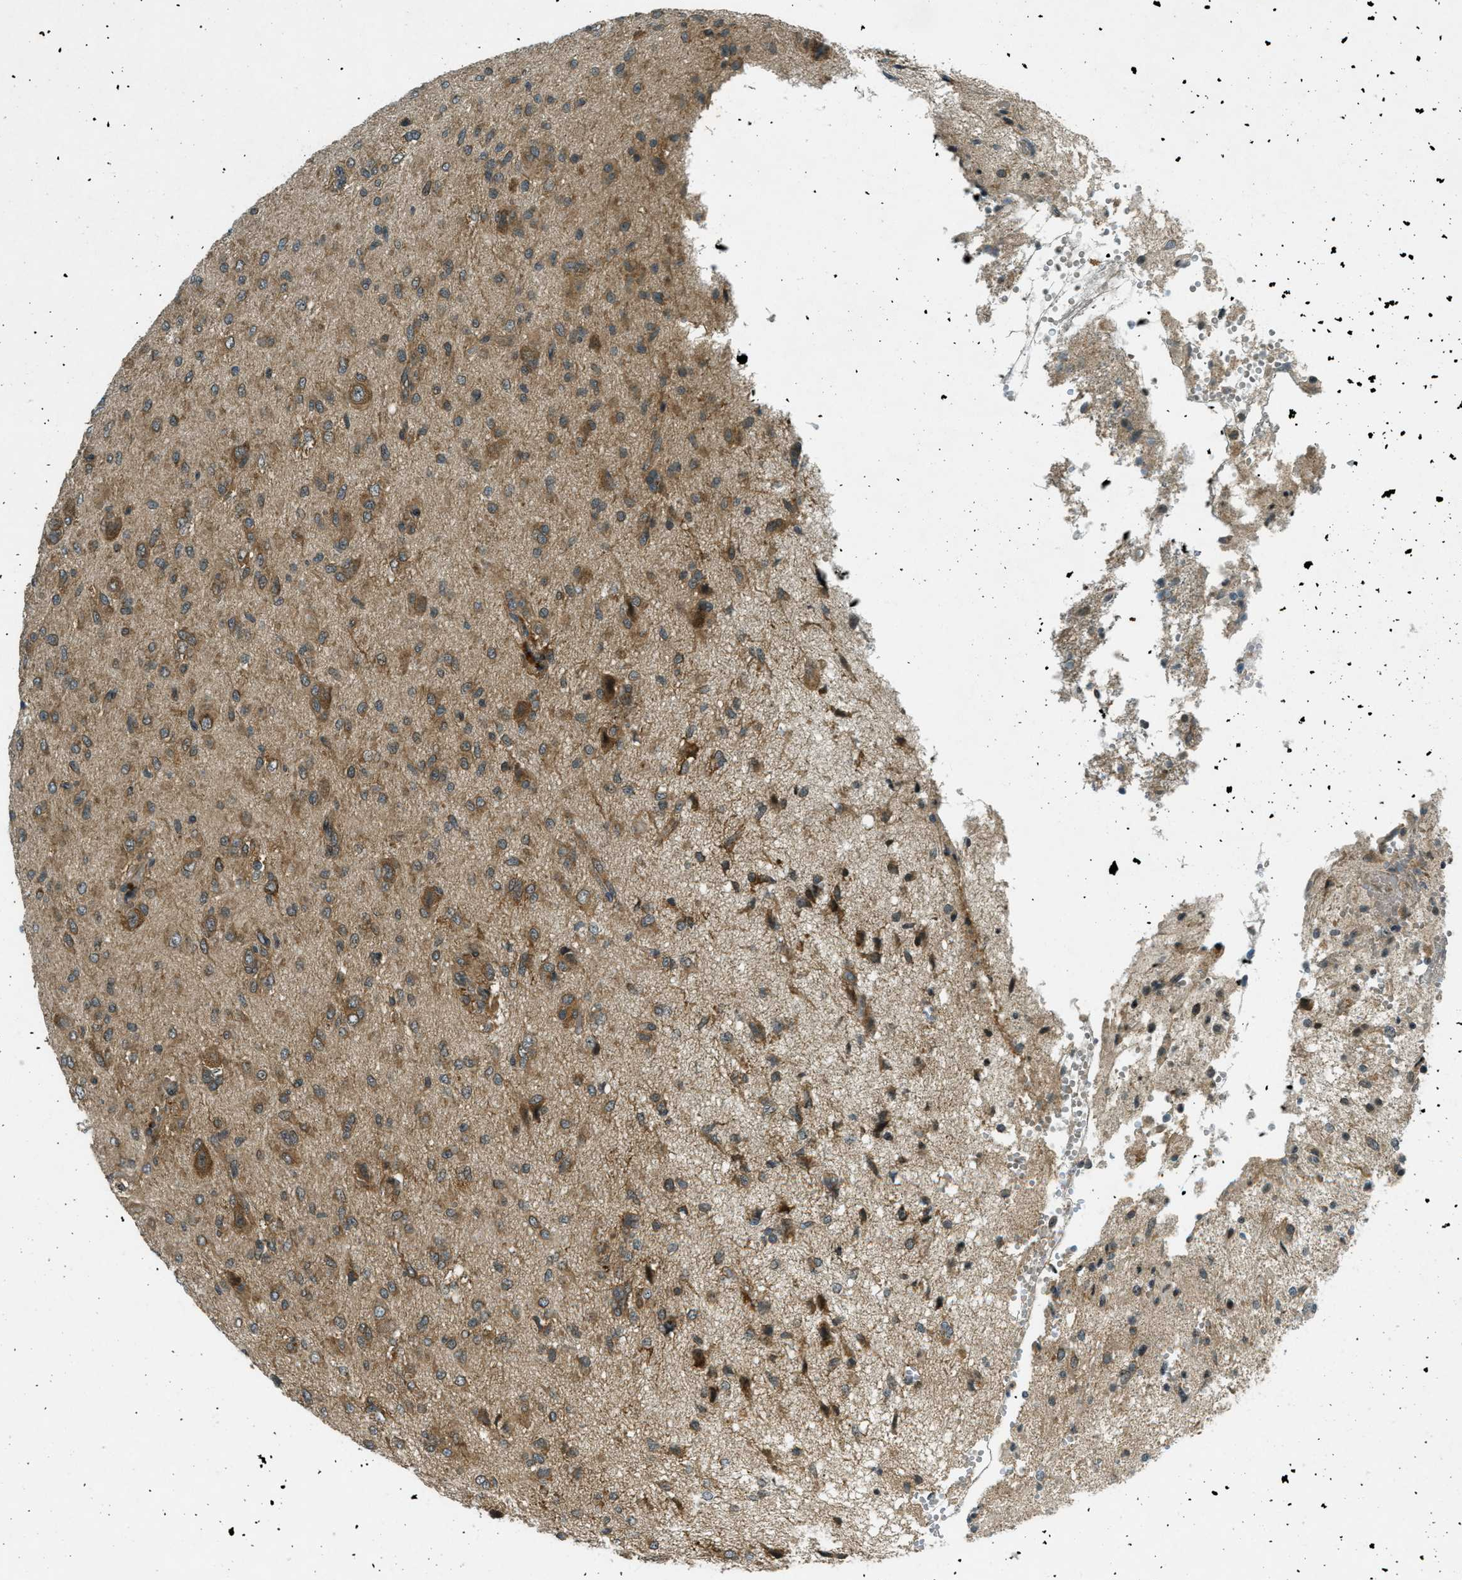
{"staining": {"intensity": "moderate", "quantity": ">75%", "location": "cytoplasmic/membranous"}, "tissue": "glioma", "cell_type": "Tumor cells", "image_type": "cancer", "snomed": [{"axis": "morphology", "description": "Glioma, malignant, High grade"}, {"axis": "topography", "description": "Brain"}], "caption": "Glioma stained with a brown dye exhibits moderate cytoplasmic/membranous positive positivity in approximately >75% of tumor cells.", "gene": "EIF2AK3", "patient": {"sex": "female", "age": 59}}